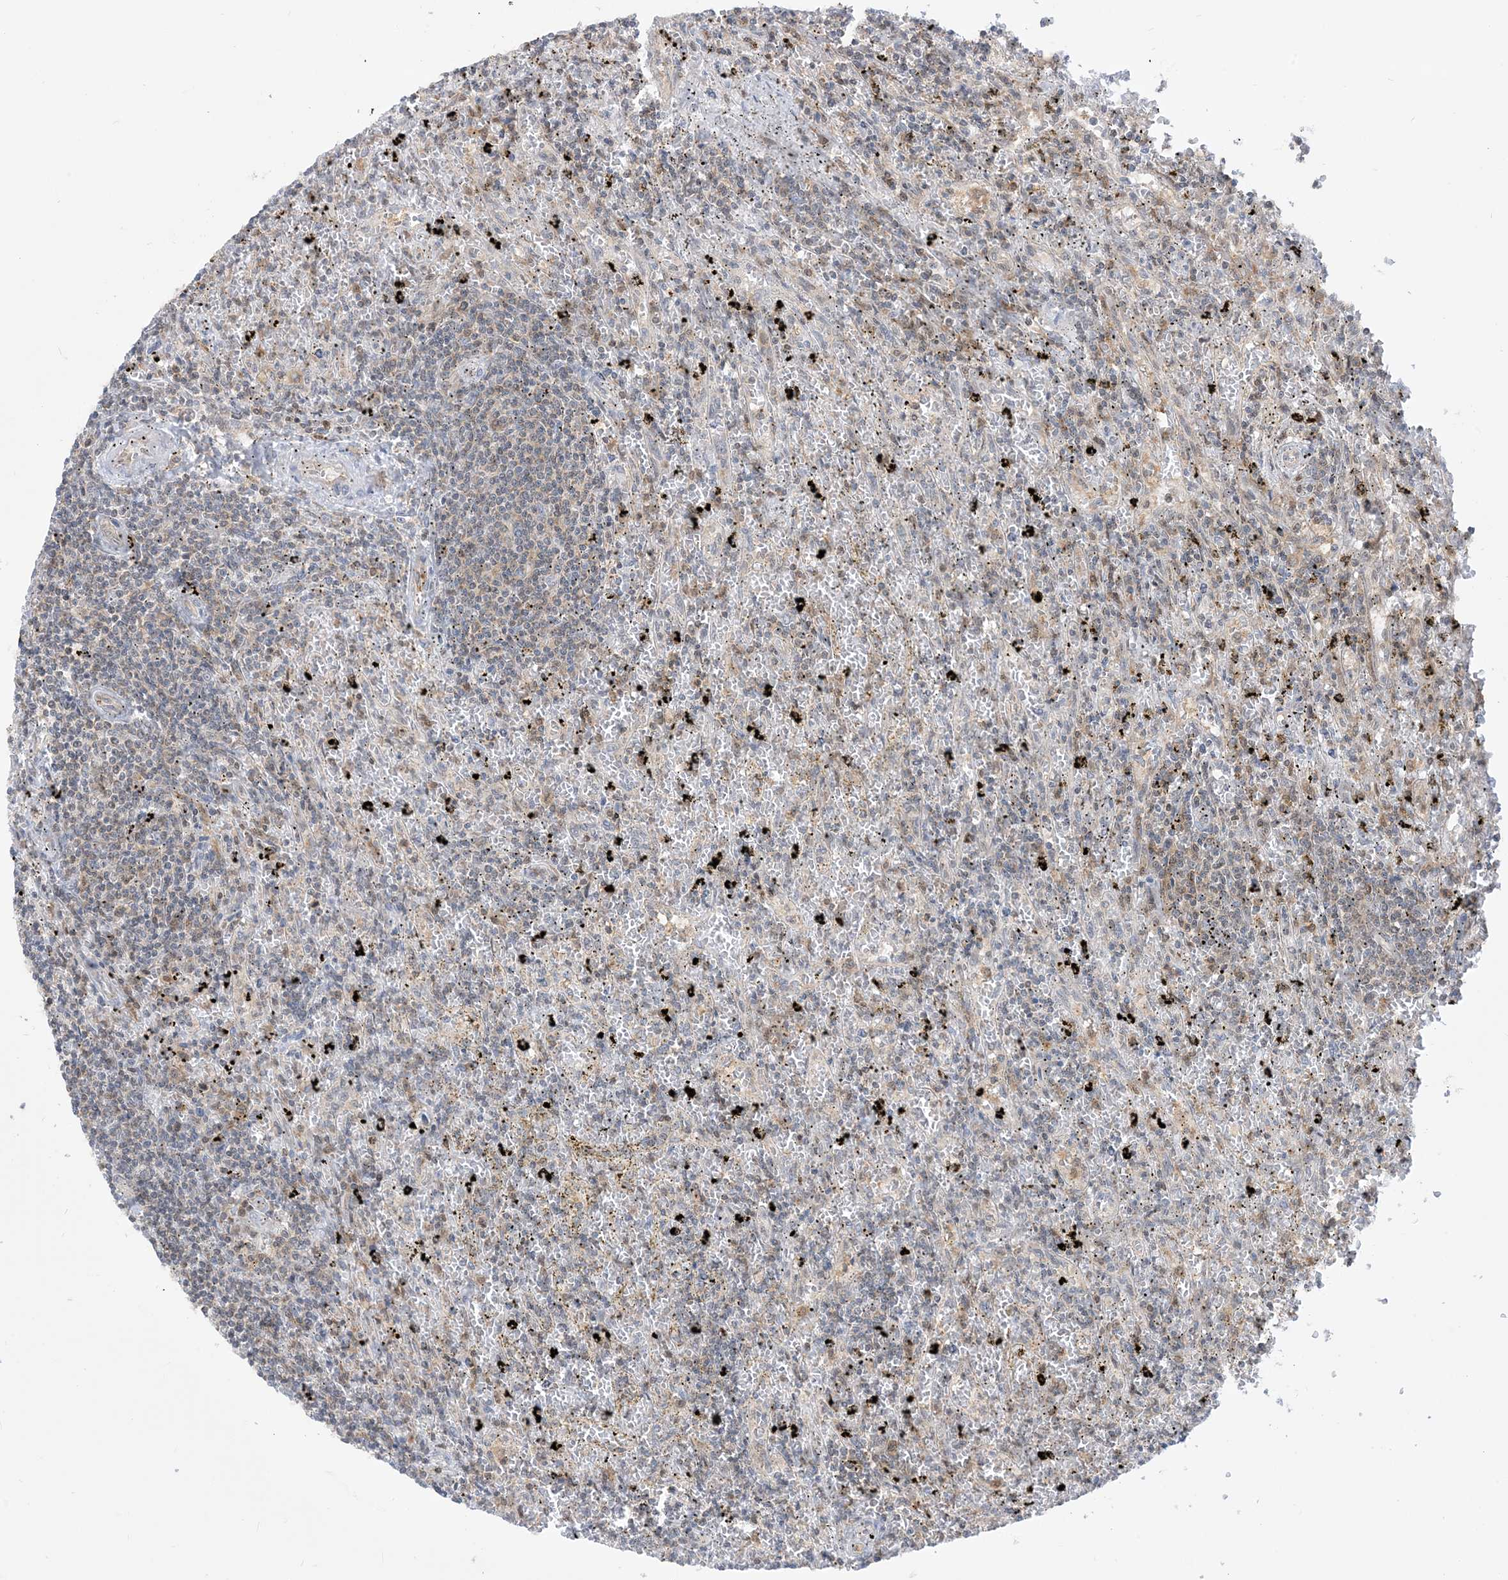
{"staining": {"intensity": "negative", "quantity": "none", "location": "none"}, "tissue": "lymphoma", "cell_type": "Tumor cells", "image_type": "cancer", "snomed": [{"axis": "morphology", "description": "Malignant lymphoma, non-Hodgkin's type, Low grade"}, {"axis": "topography", "description": "Spleen"}], "caption": "A high-resolution micrograph shows immunohistochemistry (IHC) staining of malignant lymphoma, non-Hodgkin's type (low-grade), which shows no significant positivity in tumor cells. (DAB (3,3'-diaminobenzidine) IHC visualized using brightfield microscopy, high magnification).", "gene": "CASP4", "patient": {"sex": "male", "age": 76}}